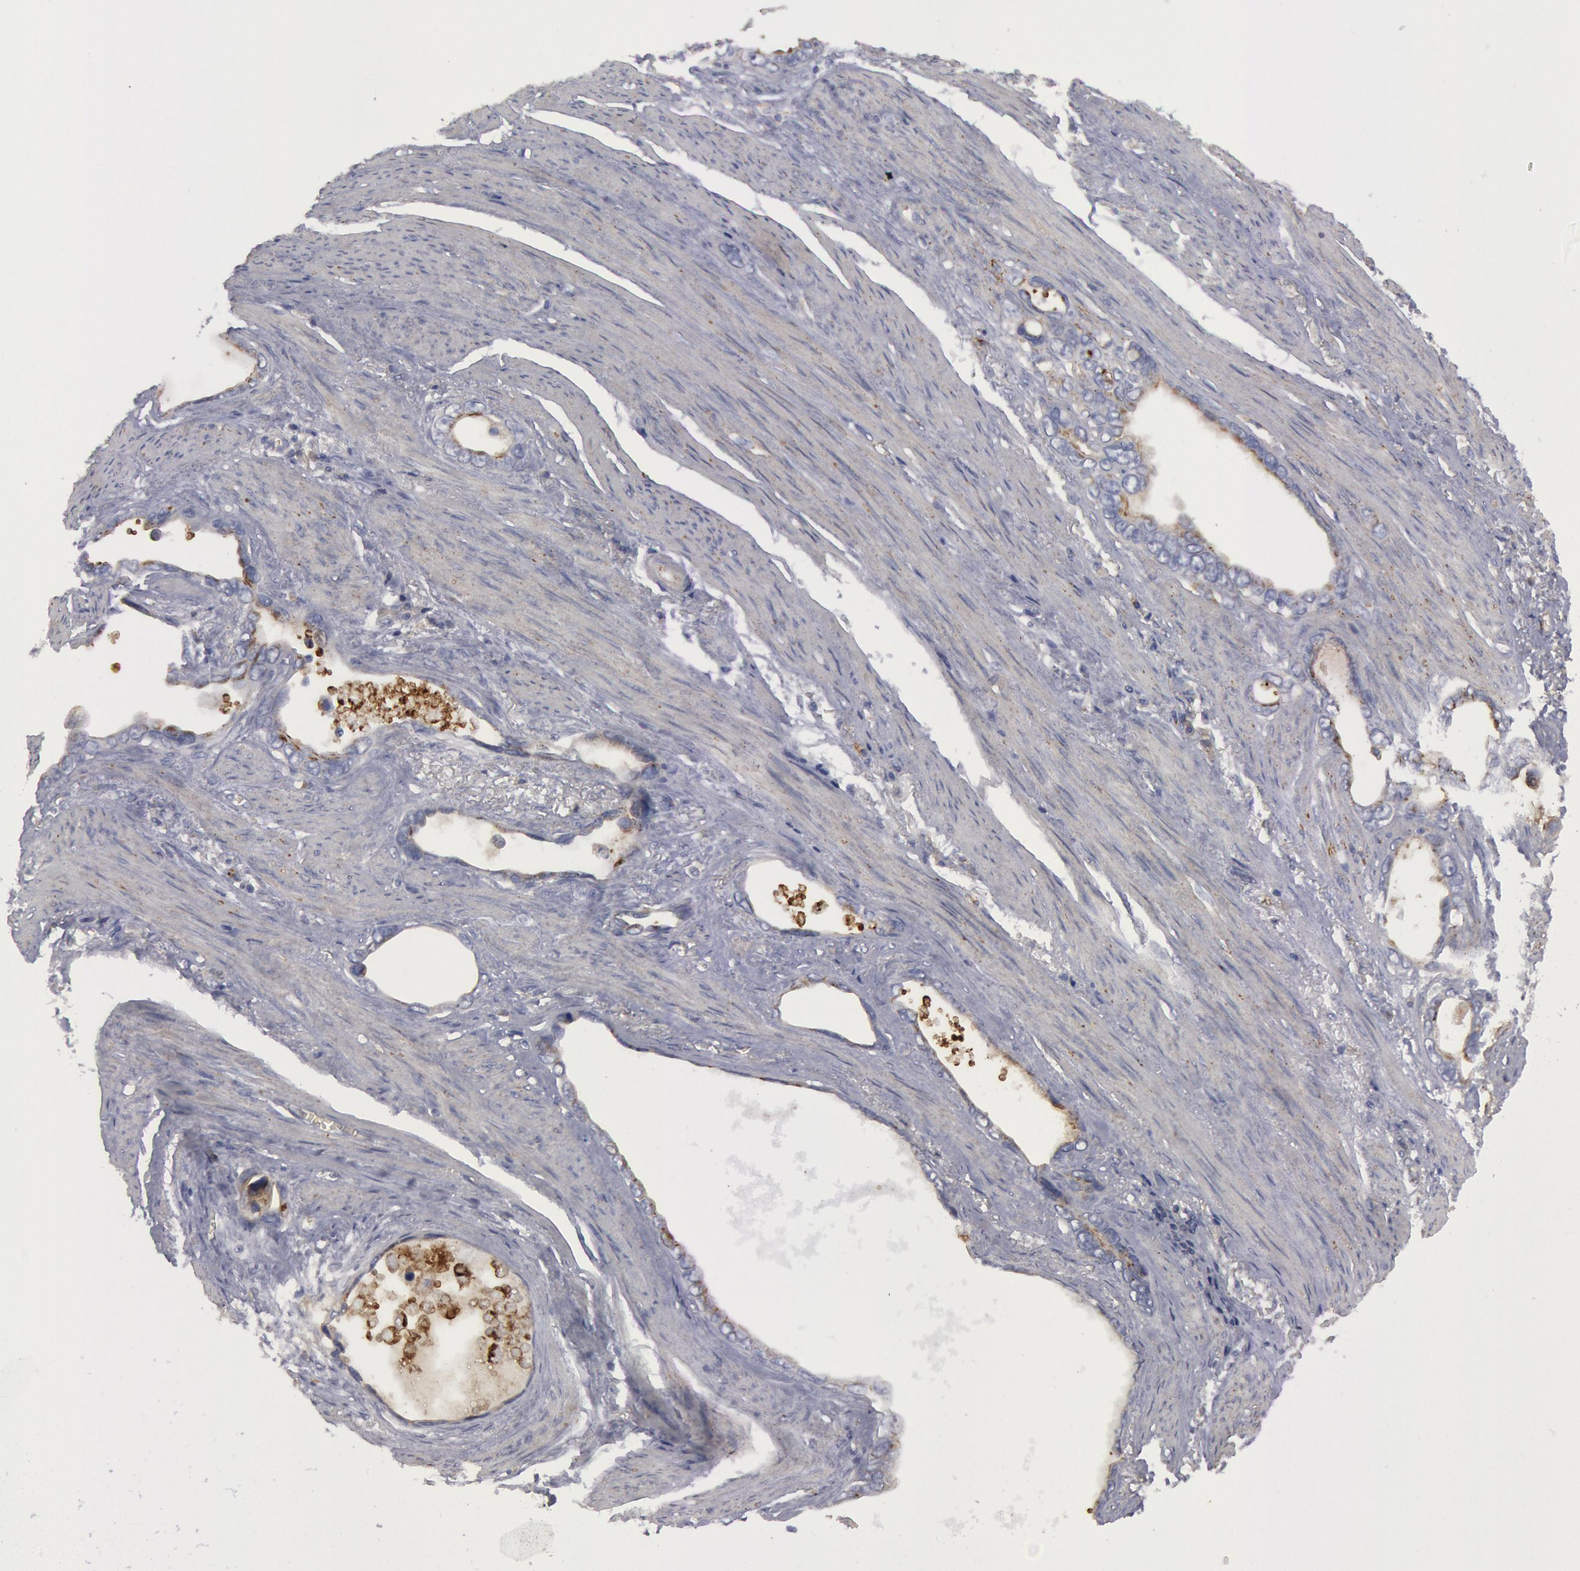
{"staining": {"intensity": "negative", "quantity": "none", "location": "none"}, "tissue": "stomach cancer", "cell_type": "Tumor cells", "image_type": "cancer", "snomed": [{"axis": "morphology", "description": "Adenocarcinoma, NOS"}, {"axis": "topography", "description": "Stomach"}], "caption": "Photomicrograph shows no significant protein staining in tumor cells of stomach adenocarcinoma.", "gene": "FLOT1", "patient": {"sex": "male", "age": 78}}